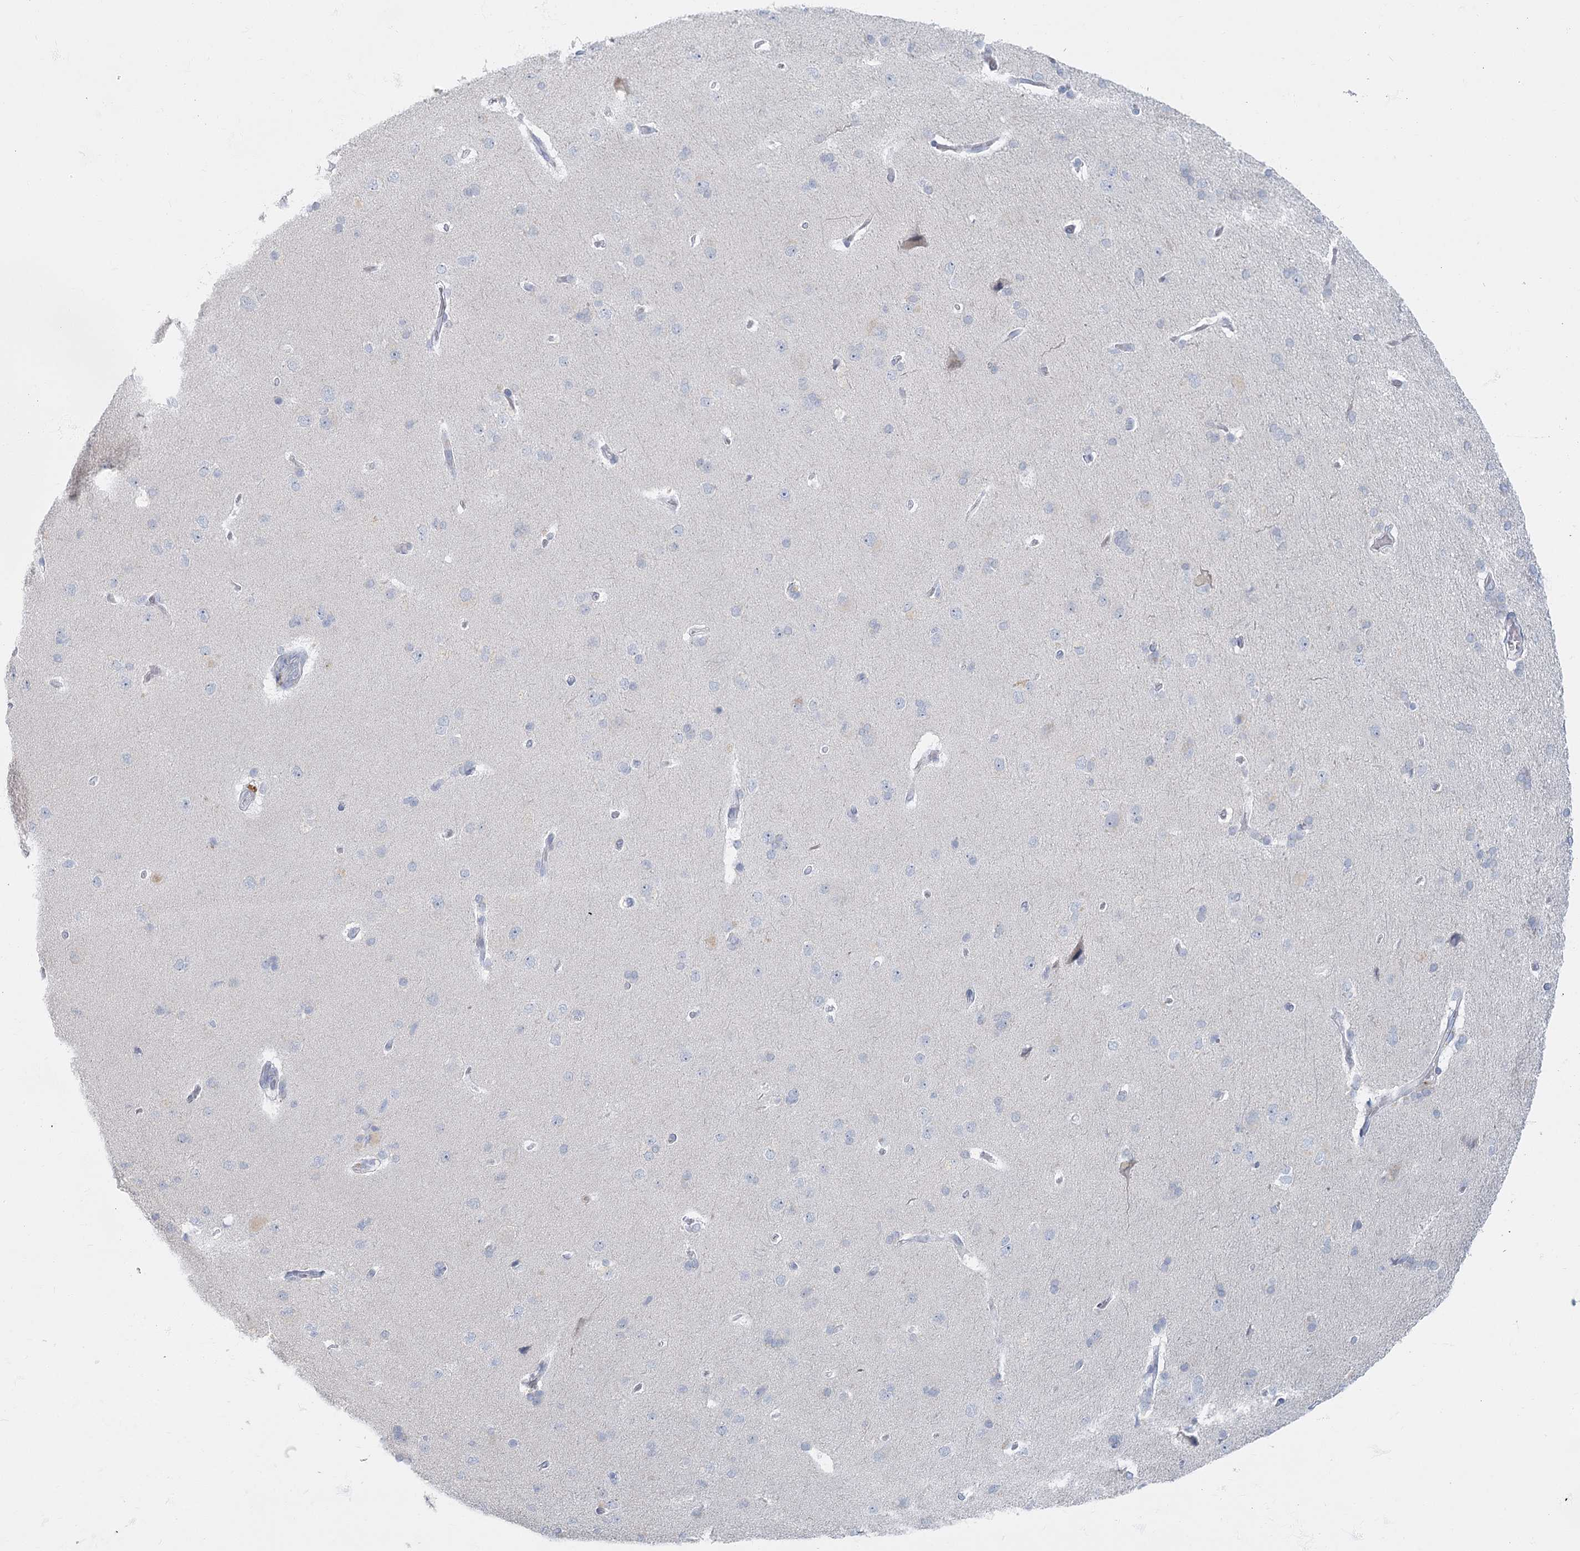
{"staining": {"intensity": "negative", "quantity": "none", "location": "none"}, "tissue": "cerebral cortex", "cell_type": "Endothelial cells", "image_type": "normal", "snomed": [{"axis": "morphology", "description": "Normal tissue, NOS"}, {"axis": "topography", "description": "Cerebral cortex"}], "caption": "Immunohistochemical staining of benign human cerebral cortex exhibits no significant expression in endothelial cells.", "gene": "FAM110C", "patient": {"sex": "male", "age": 62}}